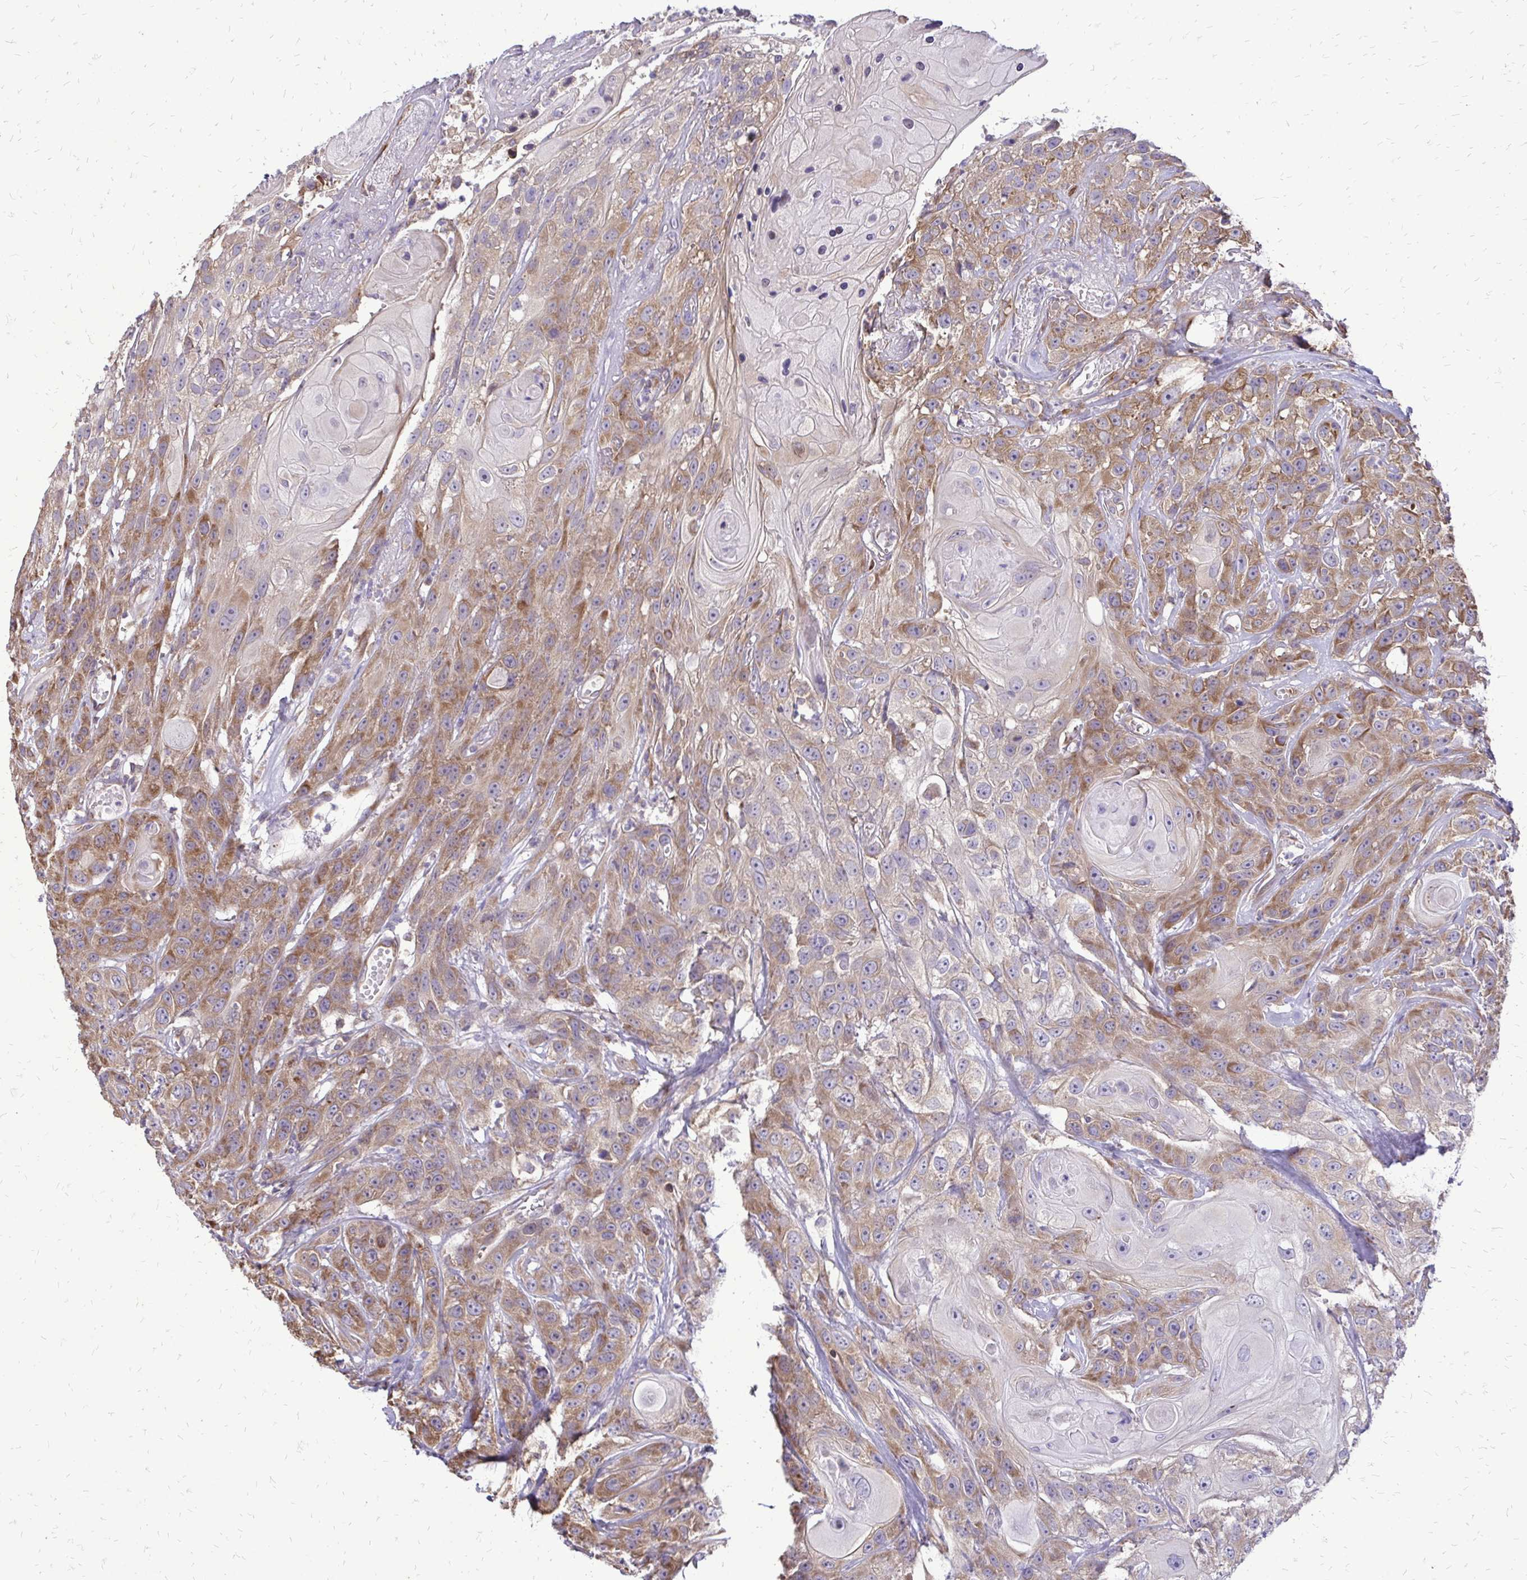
{"staining": {"intensity": "moderate", "quantity": ">75%", "location": "cytoplasmic/membranous"}, "tissue": "head and neck cancer", "cell_type": "Tumor cells", "image_type": "cancer", "snomed": [{"axis": "morphology", "description": "Squamous cell carcinoma, NOS"}, {"axis": "topography", "description": "Head-Neck"}], "caption": "A brown stain highlights moderate cytoplasmic/membranous positivity of a protein in squamous cell carcinoma (head and neck) tumor cells.", "gene": "RPS3", "patient": {"sex": "male", "age": 57}}